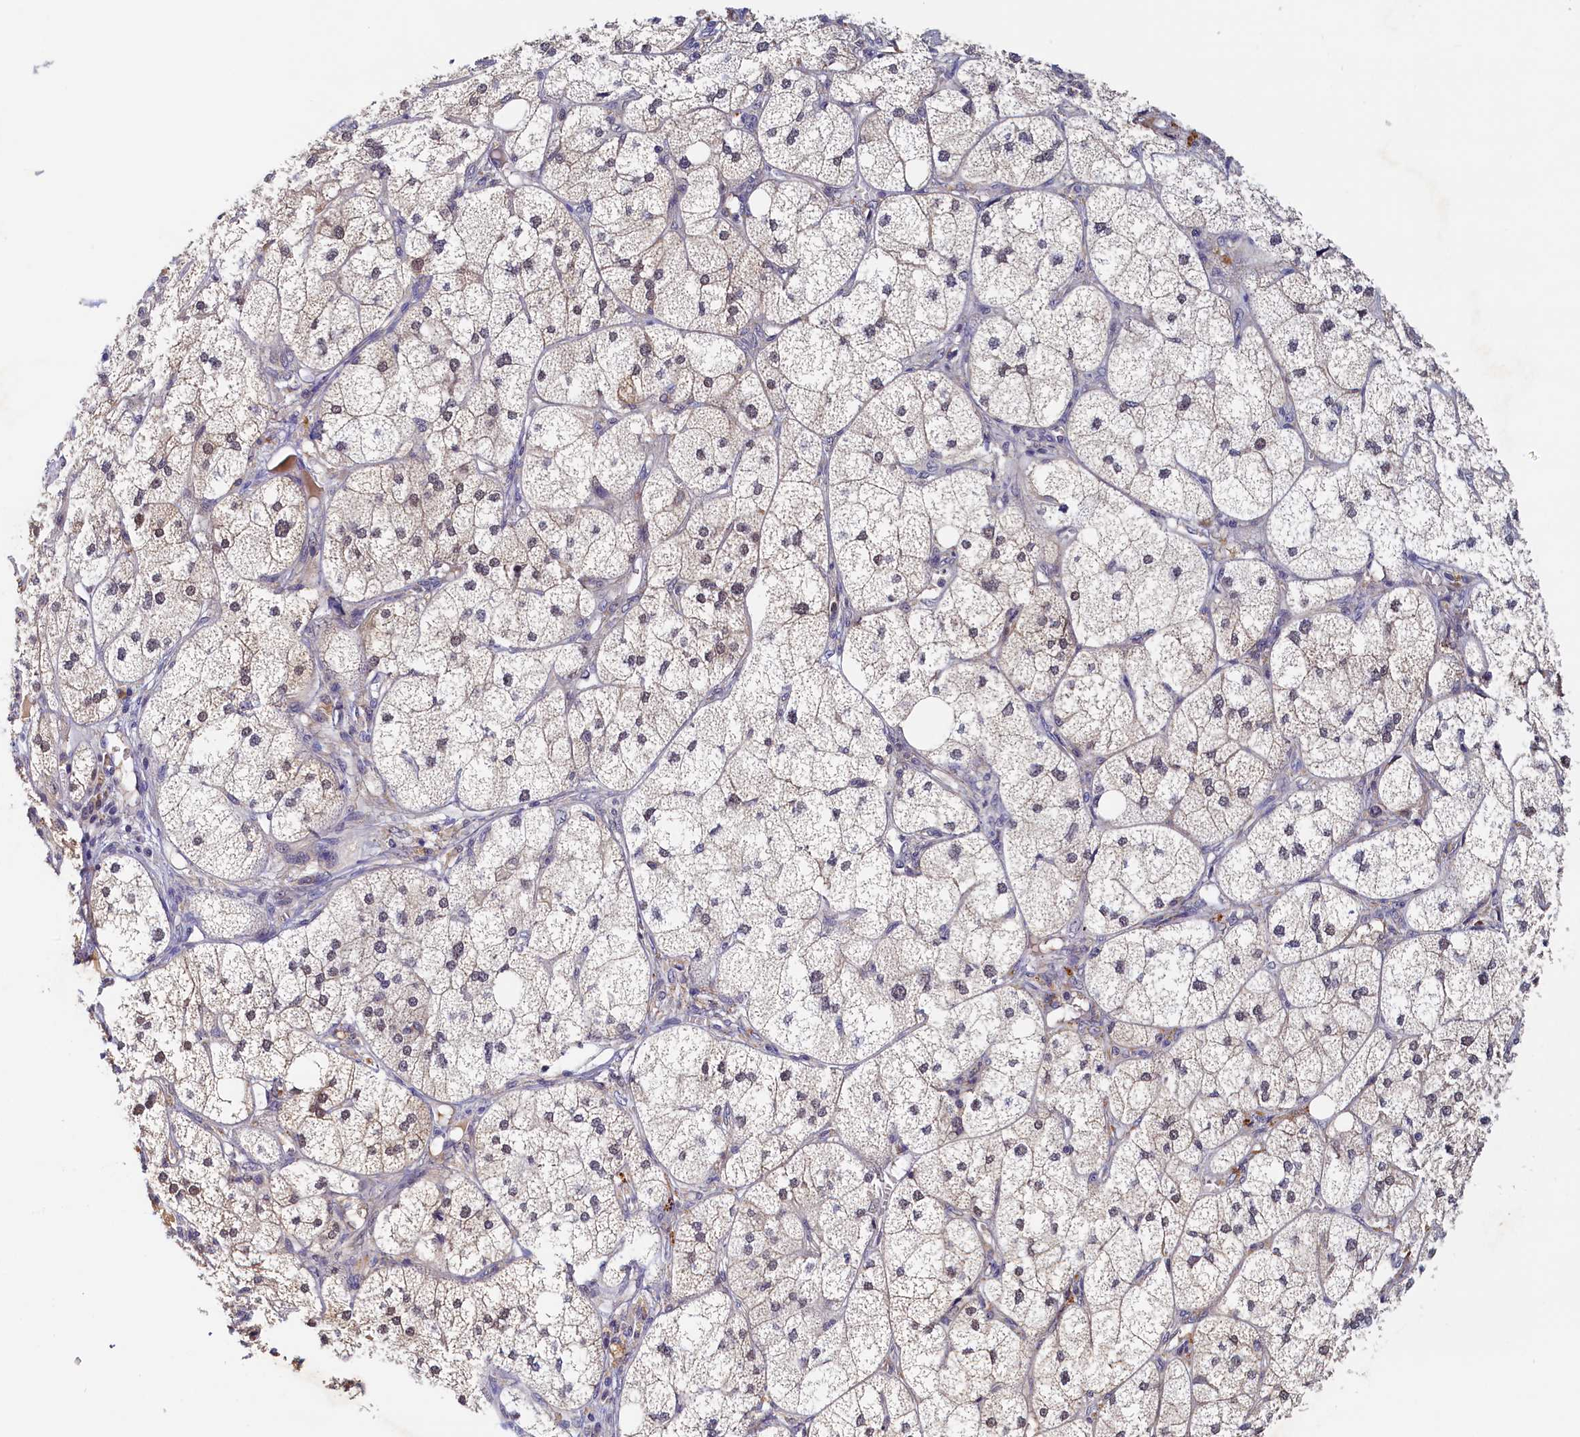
{"staining": {"intensity": "moderate", "quantity": "25%-75%", "location": "nuclear"}, "tissue": "adrenal gland", "cell_type": "Glandular cells", "image_type": "normal", "snomed": [{"axis": "morphology", "description": "Normal tissue, NOS"}, {"axis": "topography", "description": "Adrenal gland"}], "caption": "Human adrenal gland stained for a protein (brown) displays moderate nuclear positive staining in approximately 25%-75% of glandular cells.", "gene": "PAAF1", "patient": {"sex": "female", "age": 61}}